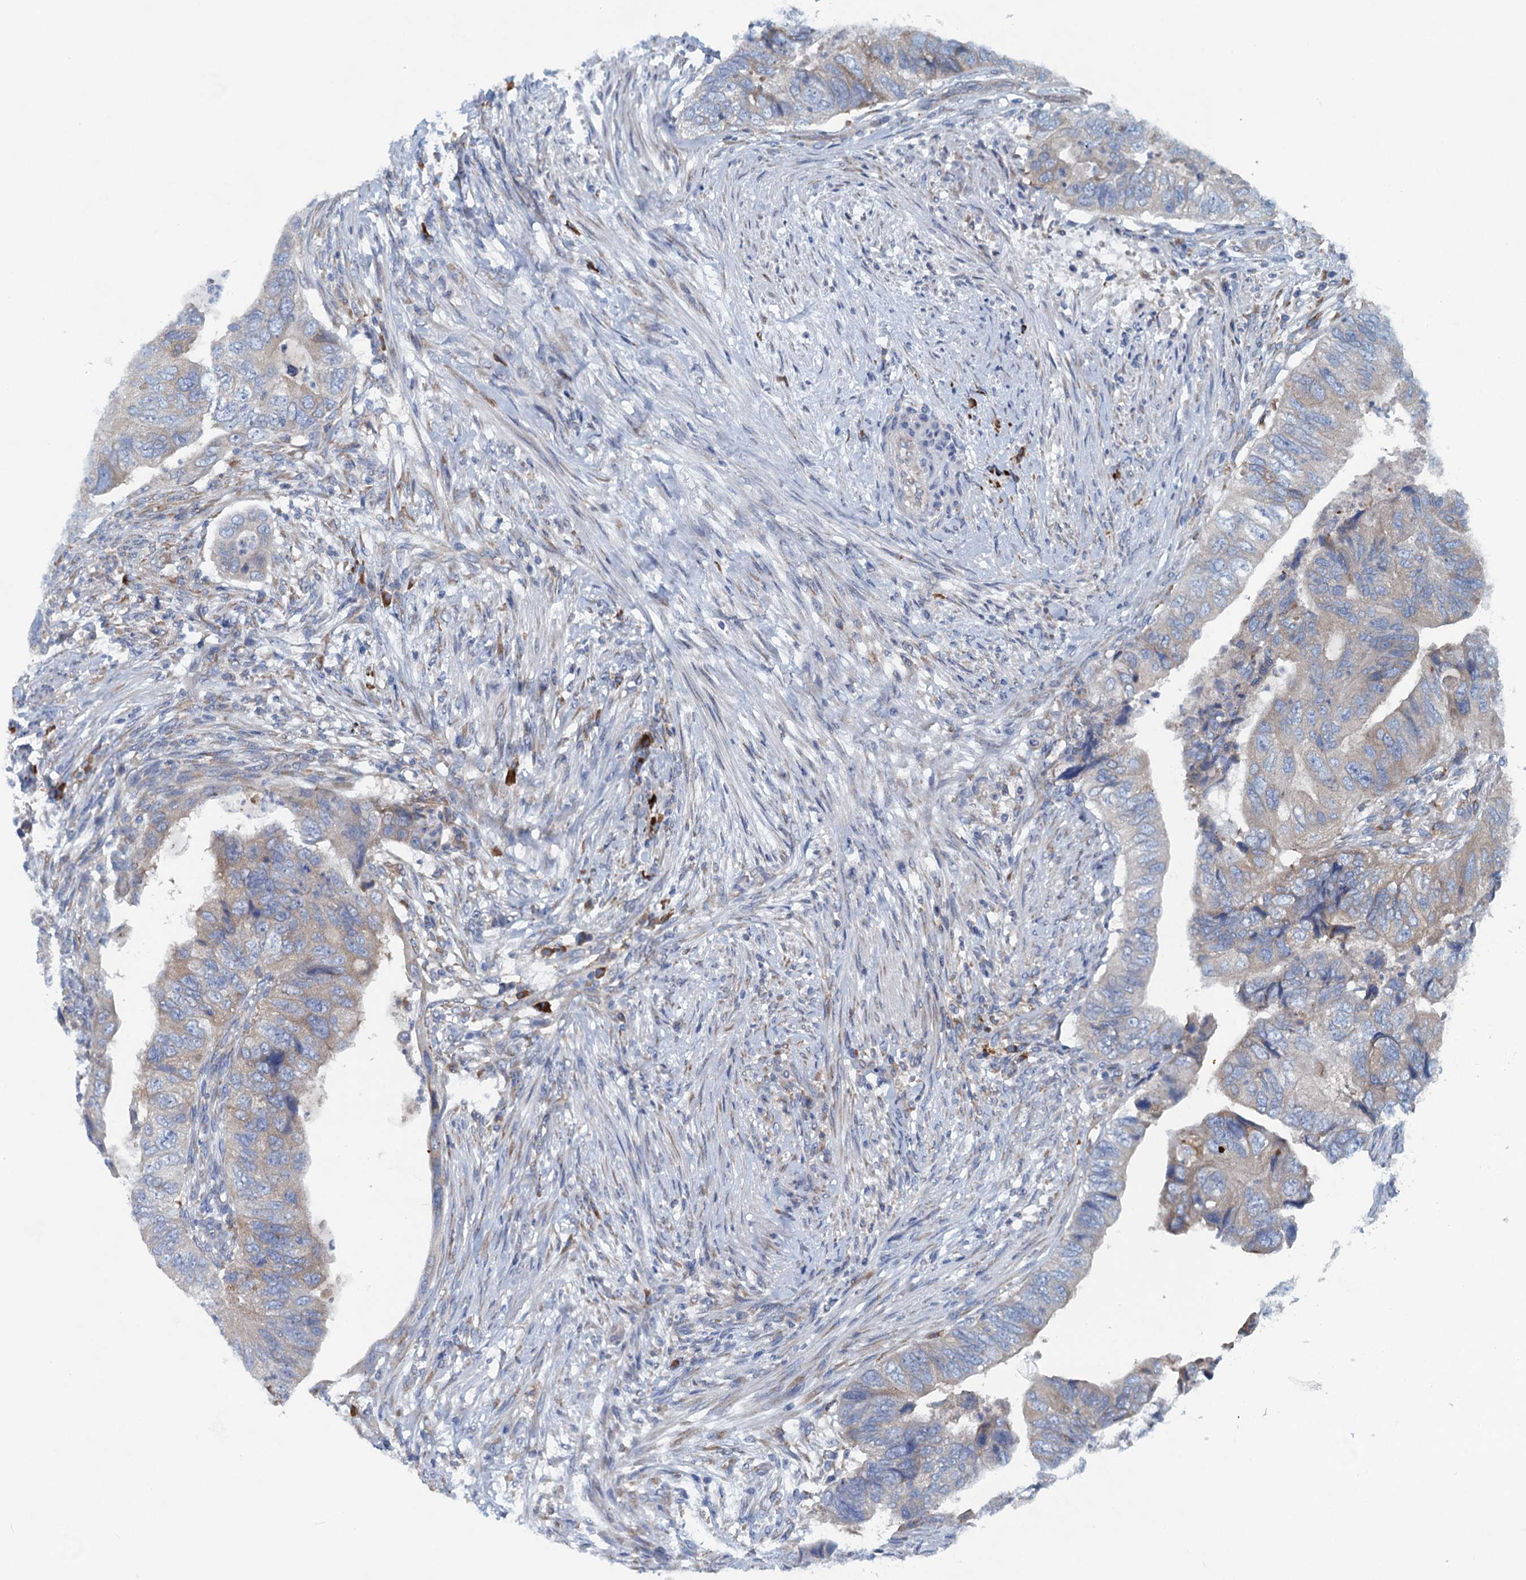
{"staining": {"intensity": "weak", "quantity": "<25%", "location": "cytoplasmic/membranous"}, "tissue": "colorectal cancer", "cell_type": "Tumor cells", "image_type": "cancer", "snomed": [{"axis": "morphology", "description": "Adenocarcinoma, NOS"}, {"axis": "topography", "description": "Rectum"}], "caption": "High magnification brightfield microscopy of colorectal cancer stained with DAB (3,3'-diaminobenzidine) (brown) and counterstained with hematoxylin (blue): tumor cells show no significant staining. (DAB IHC with hematoxylin counter stain).", "gene": "MYDGF", "patient": {"sex": "male", "age": 63}}